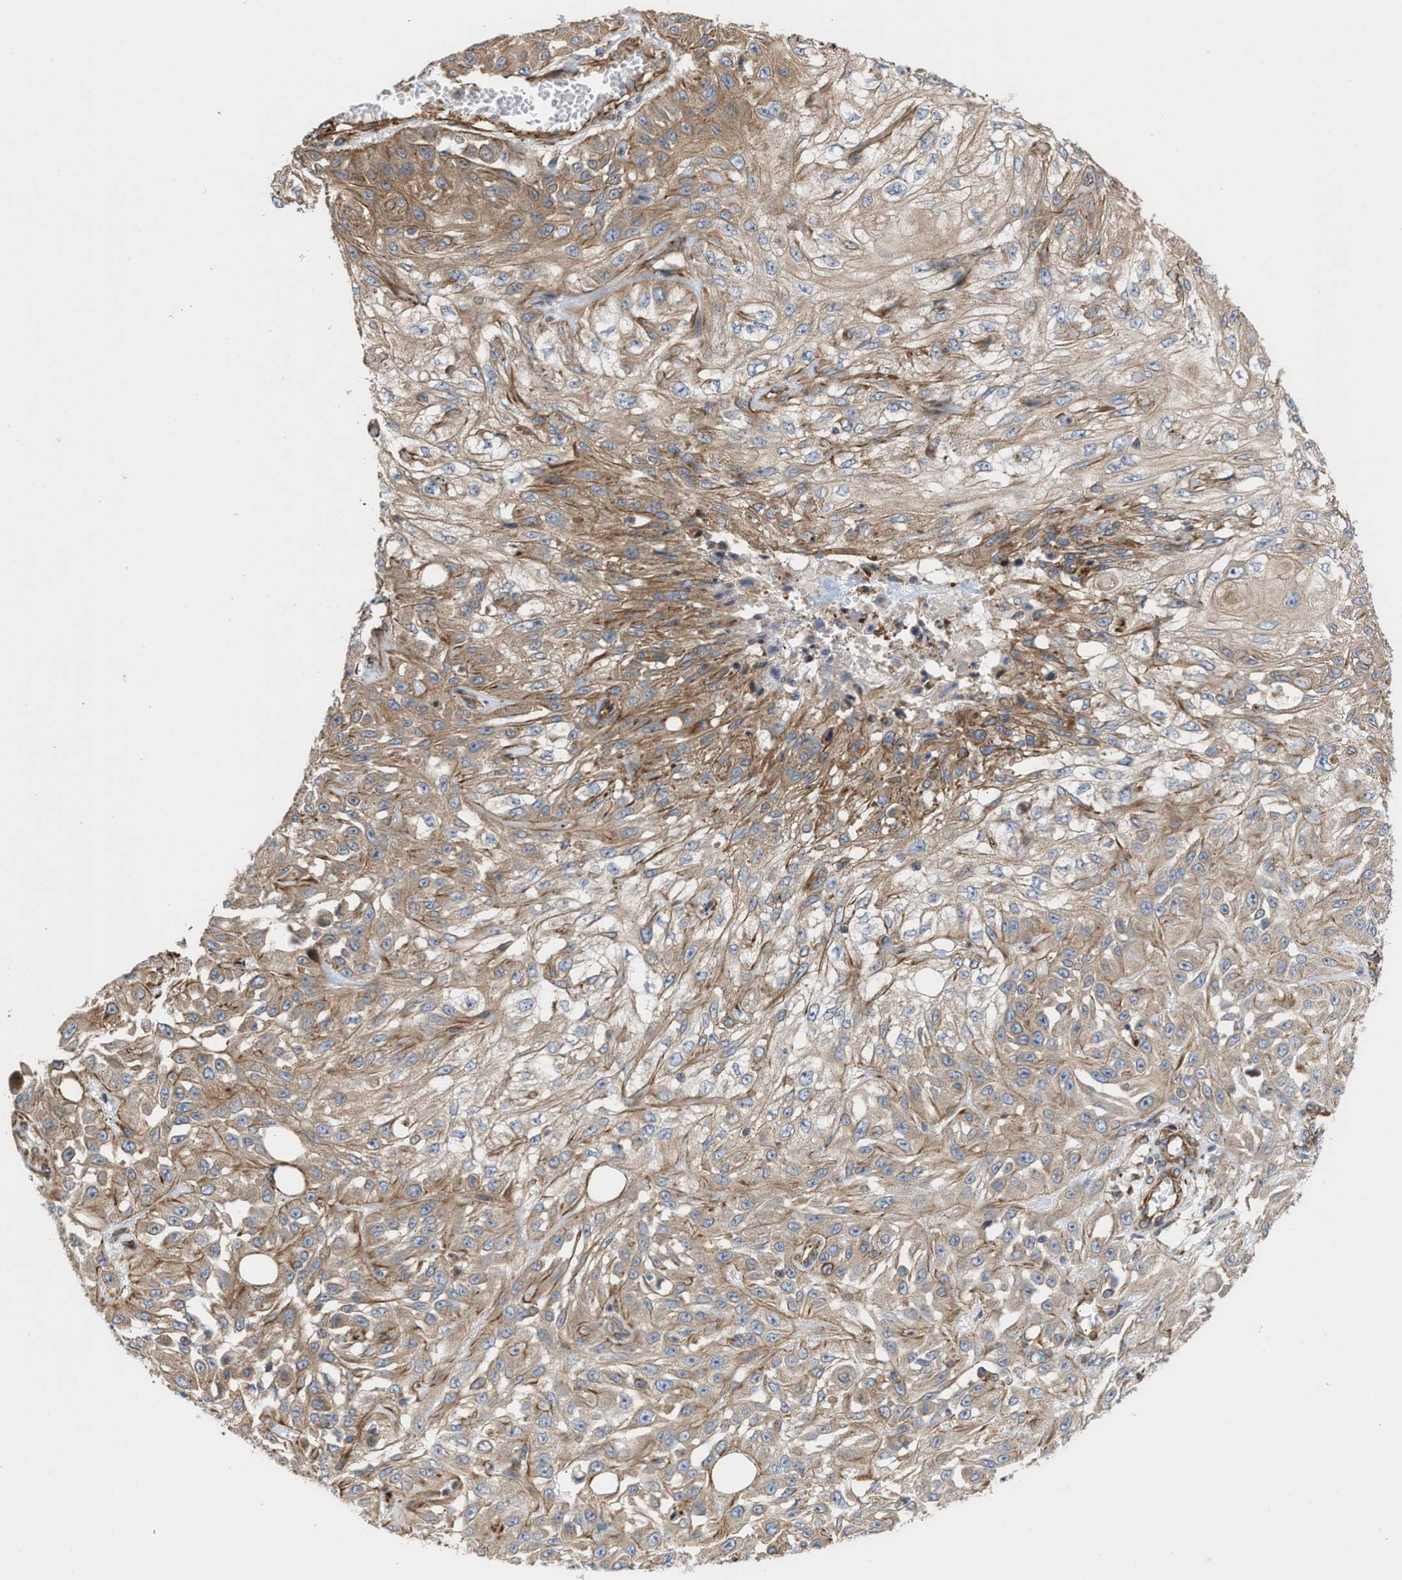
{"staining": {"intensity": "moderate", "quantity": "25%-75%", "location": "cytoplasmic/membranous"}, "tissue": "skin cancer", "cell_type": "Tumor cells", "image_type": "cancer", "snomed": [{"axis": "morphology", "description": "Squamous cell carcinoma, NOS"}, {"axis": "morphology", "description": "Squamous cell carcinoma, metastatic, NOS"}, {"axis": "topography", "description": "Skin"}, {"axis": "topography", "description": "Lymph node"}], "caption": "Human skin cancer stained for a protein (brown) demonstrates moderate cytoplasmic/membranous positive expression in approximately 25%-75% of tumor cells.", "gene": "EPS15L1", "patient": {"sex": "male", "age": 75}}